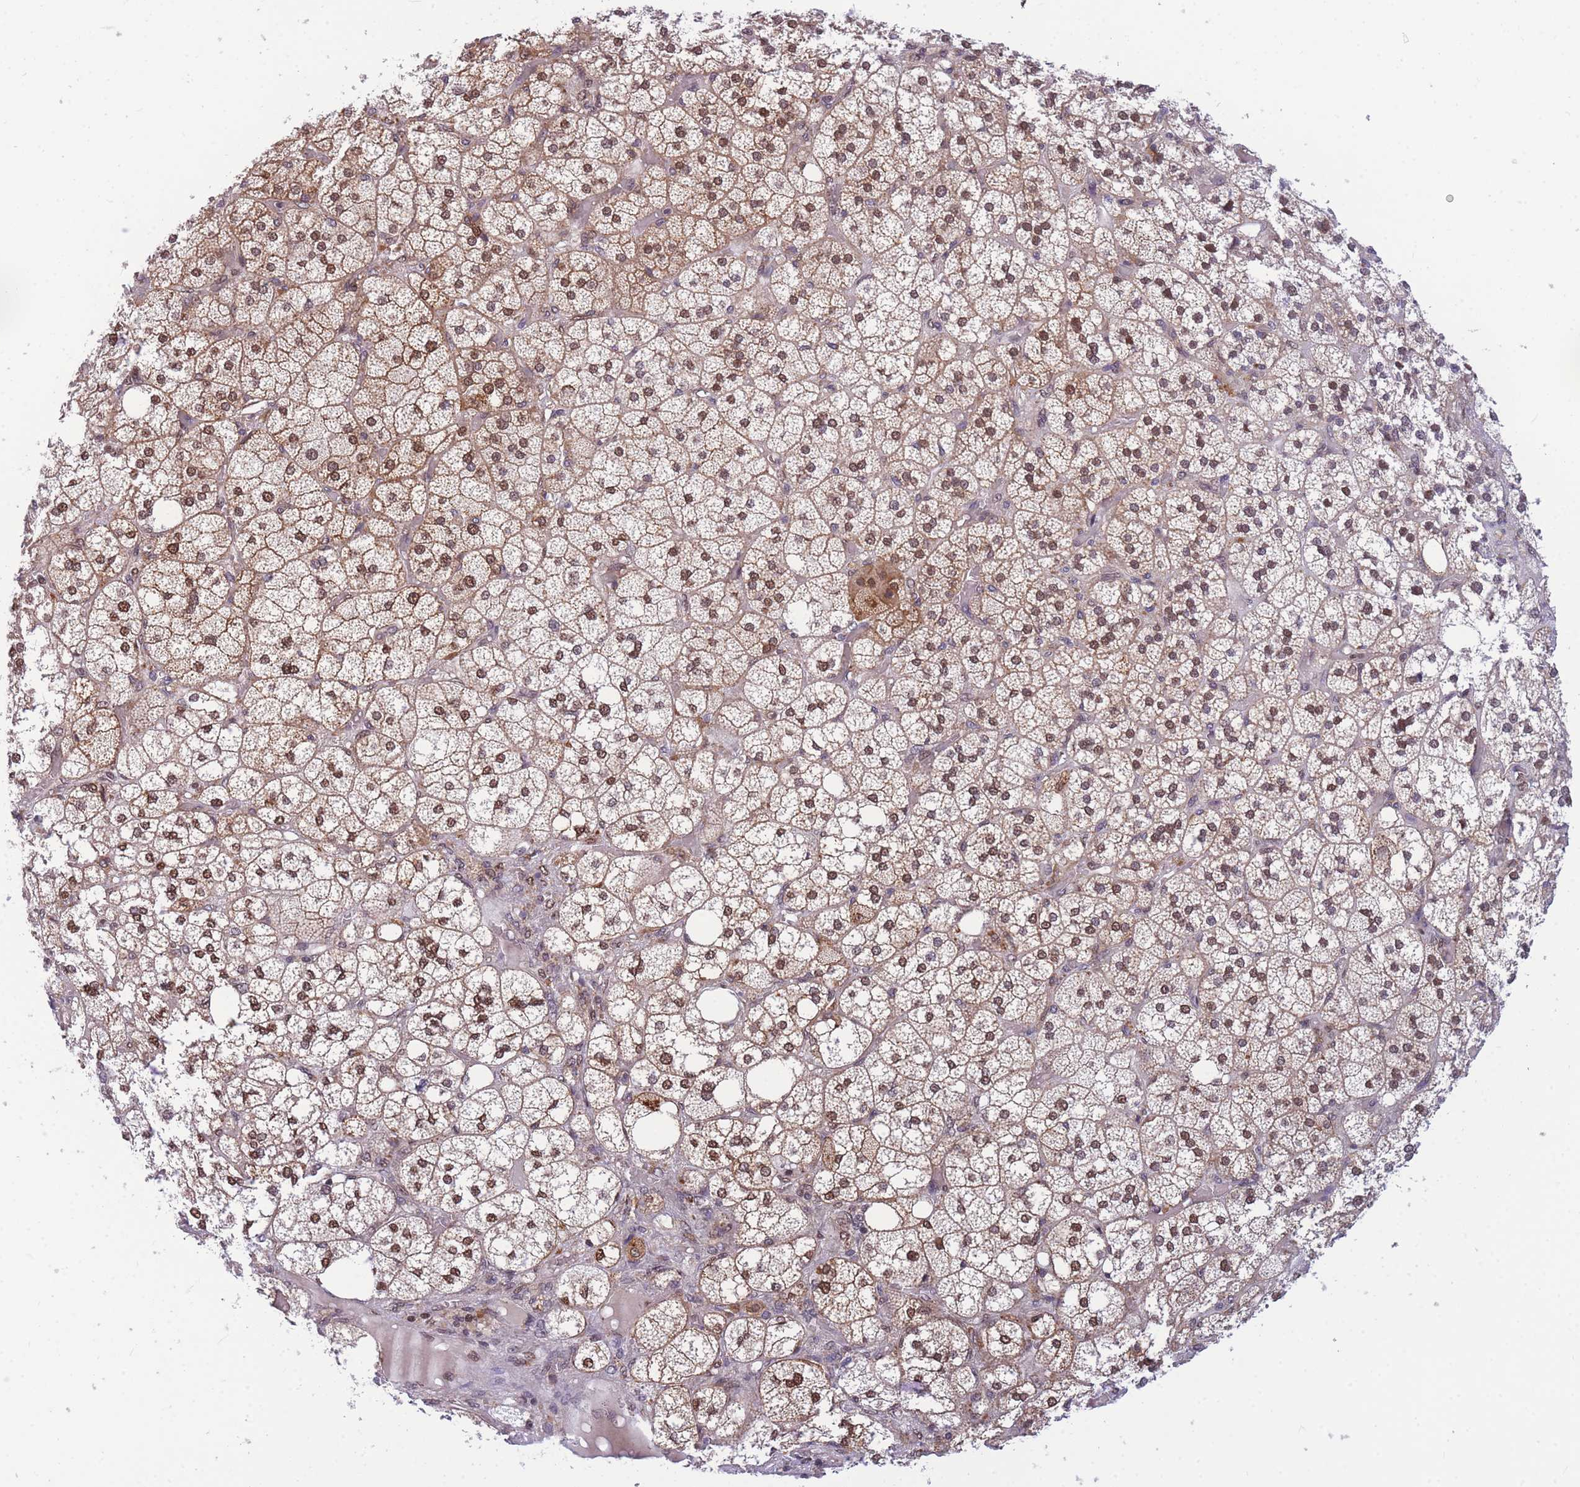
{"staining": {"intensity": "moderate", "quantity": ">75%", "location": "cytoplasmic/membranous,nuclear"}, "tissue": "adrenal gland", "cell_type": "Glandular cells", "image_type": "normal", "snomed": [{"axis": "morphology", "description": "Normal tissue, NOS"}, {"axis": "topography", "description": "Adrenal gland"}], "caption": "Benign adrenal gland shows moderate cytoplasmic/membranous,nuclear positivity in about >75% of glandular cells, visualized by immunohistochemistry. Nuclei are stained in blue.", "gene": "CRACD", "patient": {"sex": "male", "age": 61}}